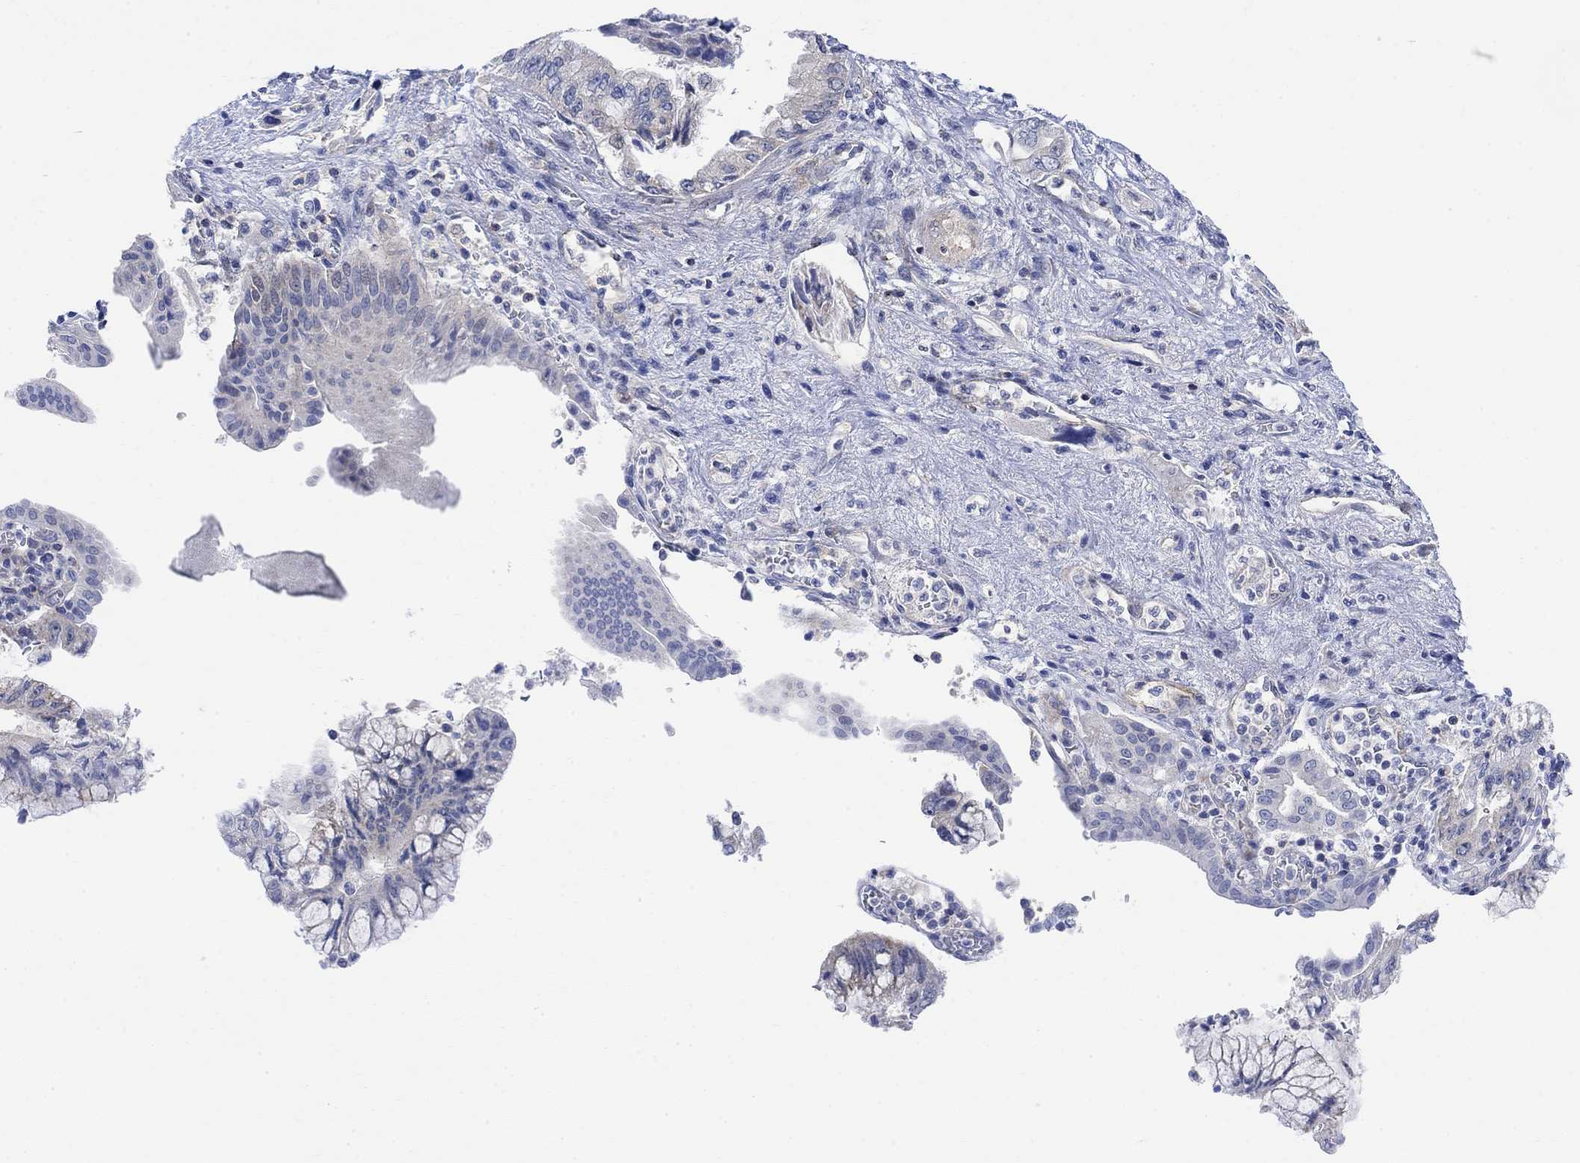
{"staining": {"intensity": "negative", "quantity": "none", "location": "none"}, "tissue": "pancreatic cancer", "cell_type": "Tumor cells", "image_type": "cancer", "snomed": [{"axis": "morphology", "description": "Adenocarcinoma, NOS"}, {"axis": "topography", "description": "Pancreas"}], "caption": "DAB (3,3'-diaminobenzidine) immunohistochemical staining of human pancreatic adenocarcinoma reveals no significant expression in tumor cells. Brightfield microscopy of immunohistochemistry stained with DAB (3,3'-diaminobenzidine) (brown) and hematoxylin (blue), captured at high magnification.", "gene": "ARSK", "patient": {"sex": "female", "age": 73}}